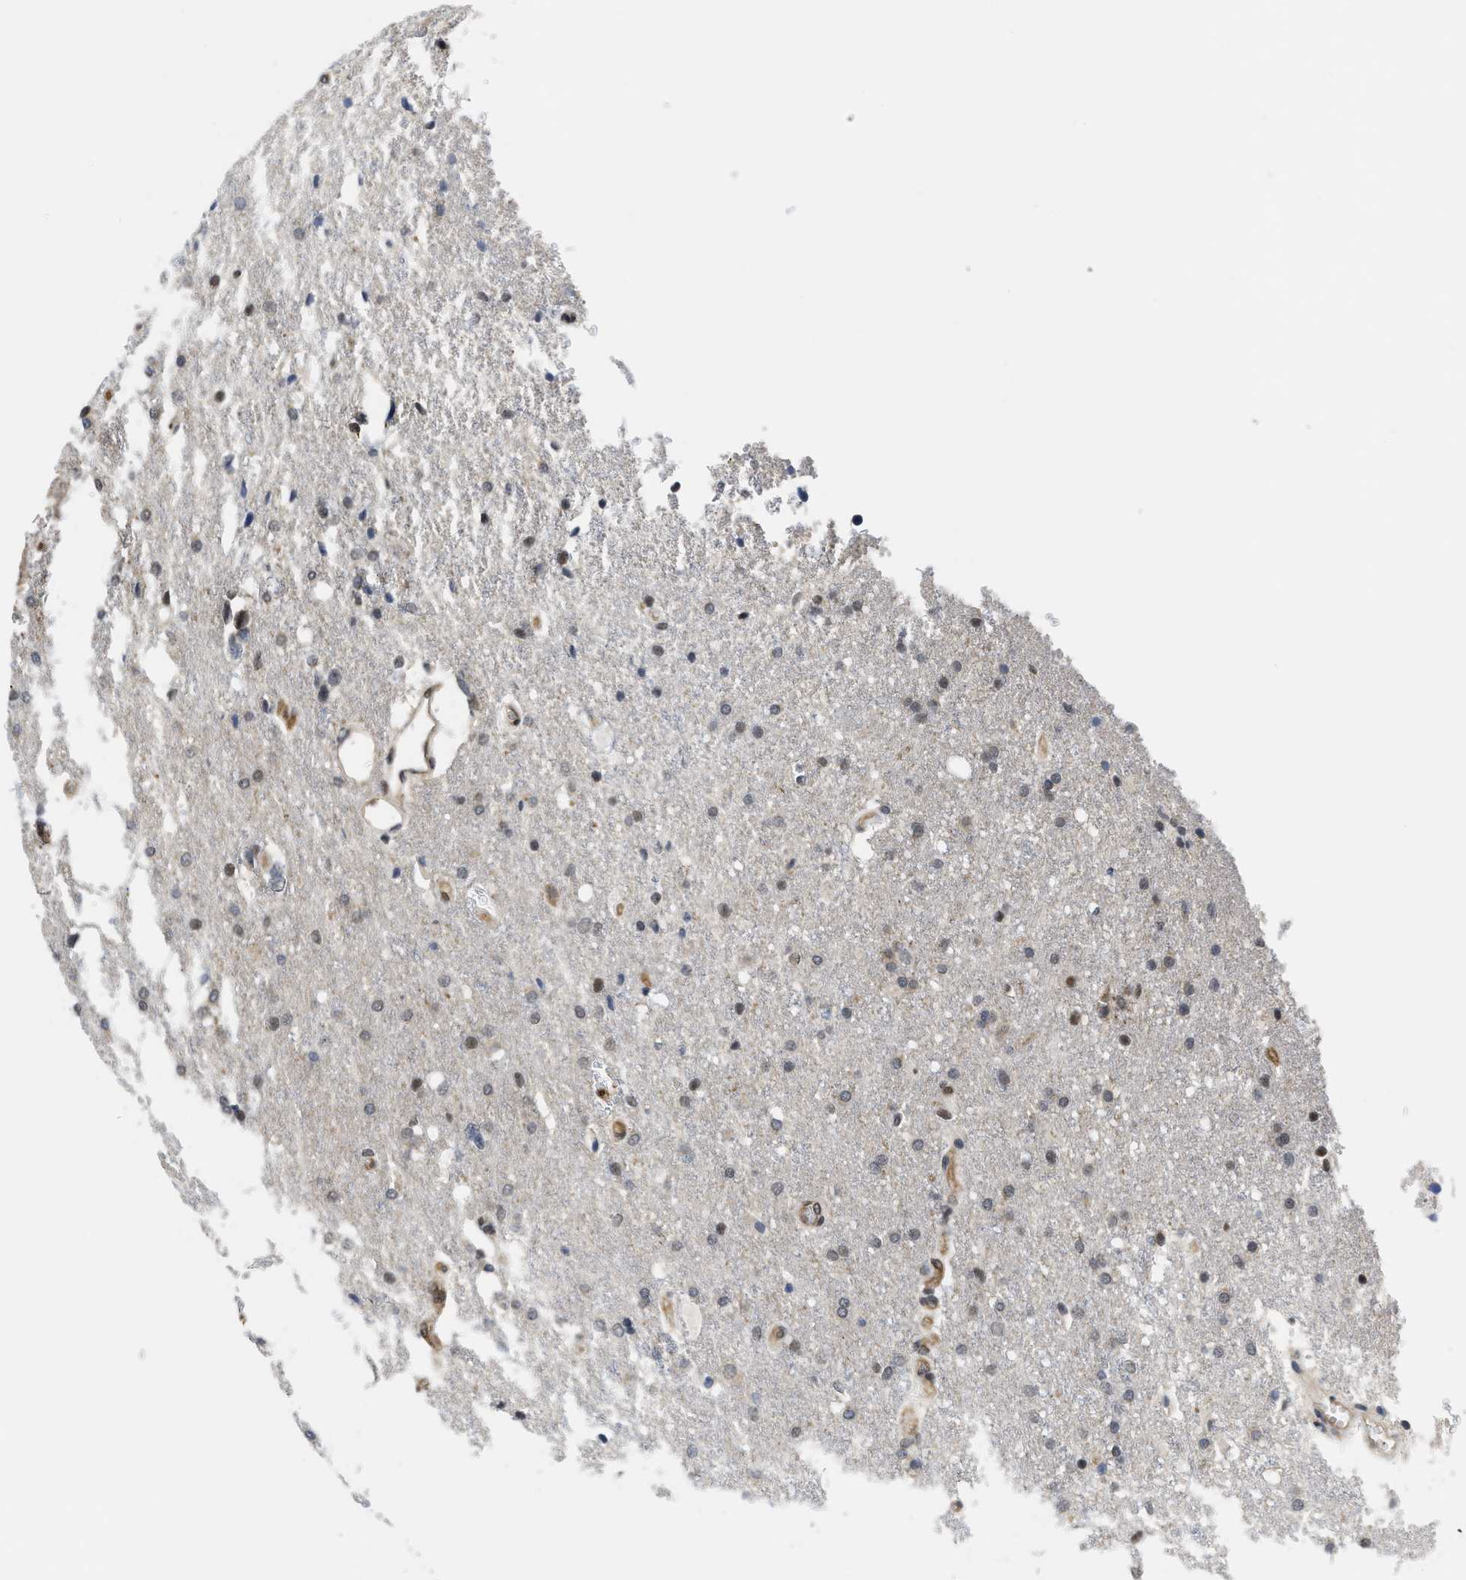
{"staining": {"intensity": "moderate", "quantity": "25%-75%", "location": "nuclear"}, "tissue": "glioma", "cell_type": "Tumor cells", "image_type": "cancer", "snomed": [{"axis": "morphology", "description": "Glioma, malignant, High grade"}, {"axis": "topography", "description": "Brain"}], "caption": "IHC image of high-grade glioma (malignant) stained for a protein (brown), which demonstrates medium levels of moderate nuclear staining in approximately 25%-75% of tumor cells.", "gene": "HIF1A", "patient": {"sex": "female", "age": 58}}